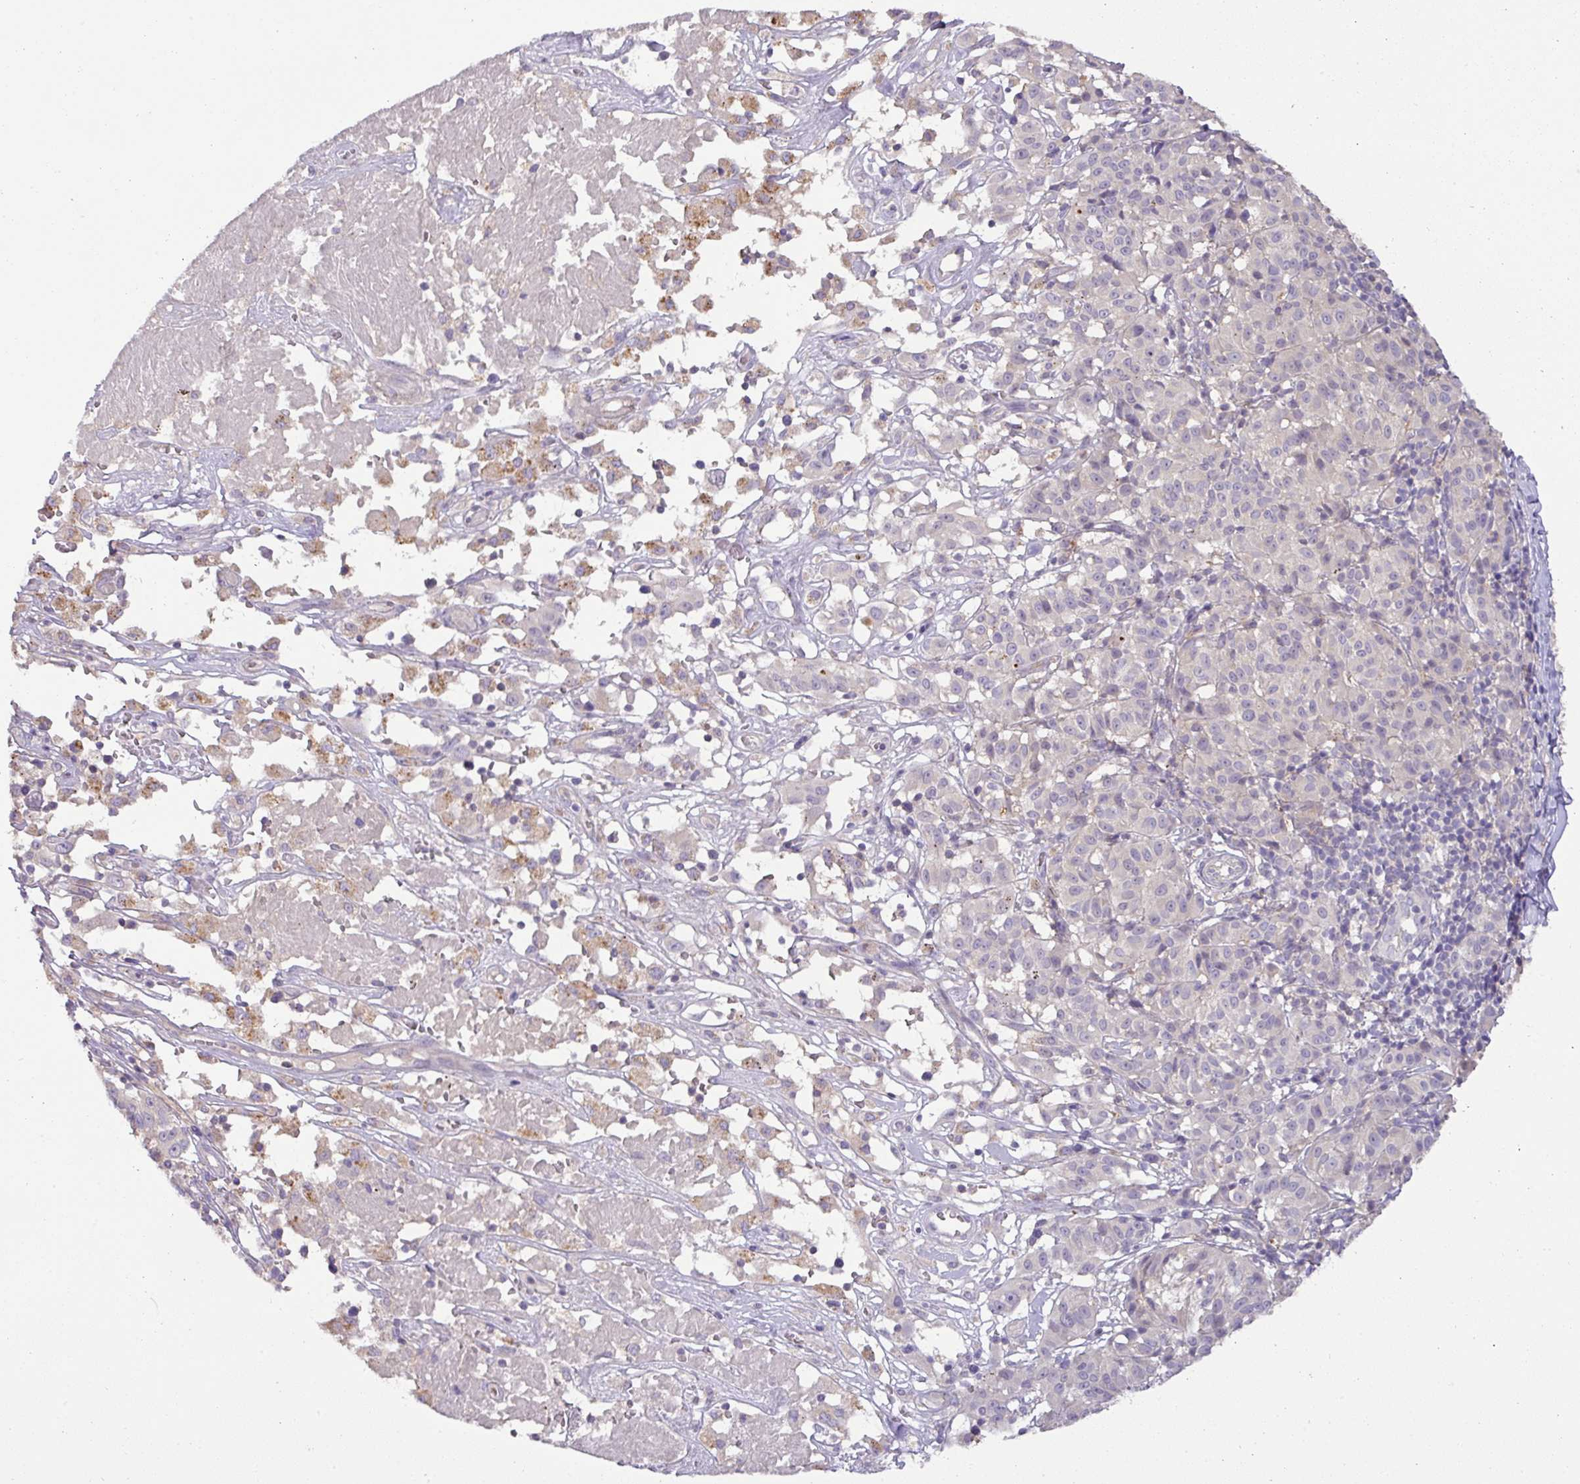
{"staining": {"intensity": "negative", "quantity": "none", "location": "none"}, "tissue": "melanoma", "cell_type": "Tumor cells", "image_type": "cancer", "snomed": [{"axis": "morphology", "description": "Malignant melanoma, NOS"}, {"axis": "topography", "description": "Skin"}], "caption": "Tumor cells show no significant protein staining in melanoma.", "gene": "HOXC13", "patient": {"sex": "female", "age": 72}}